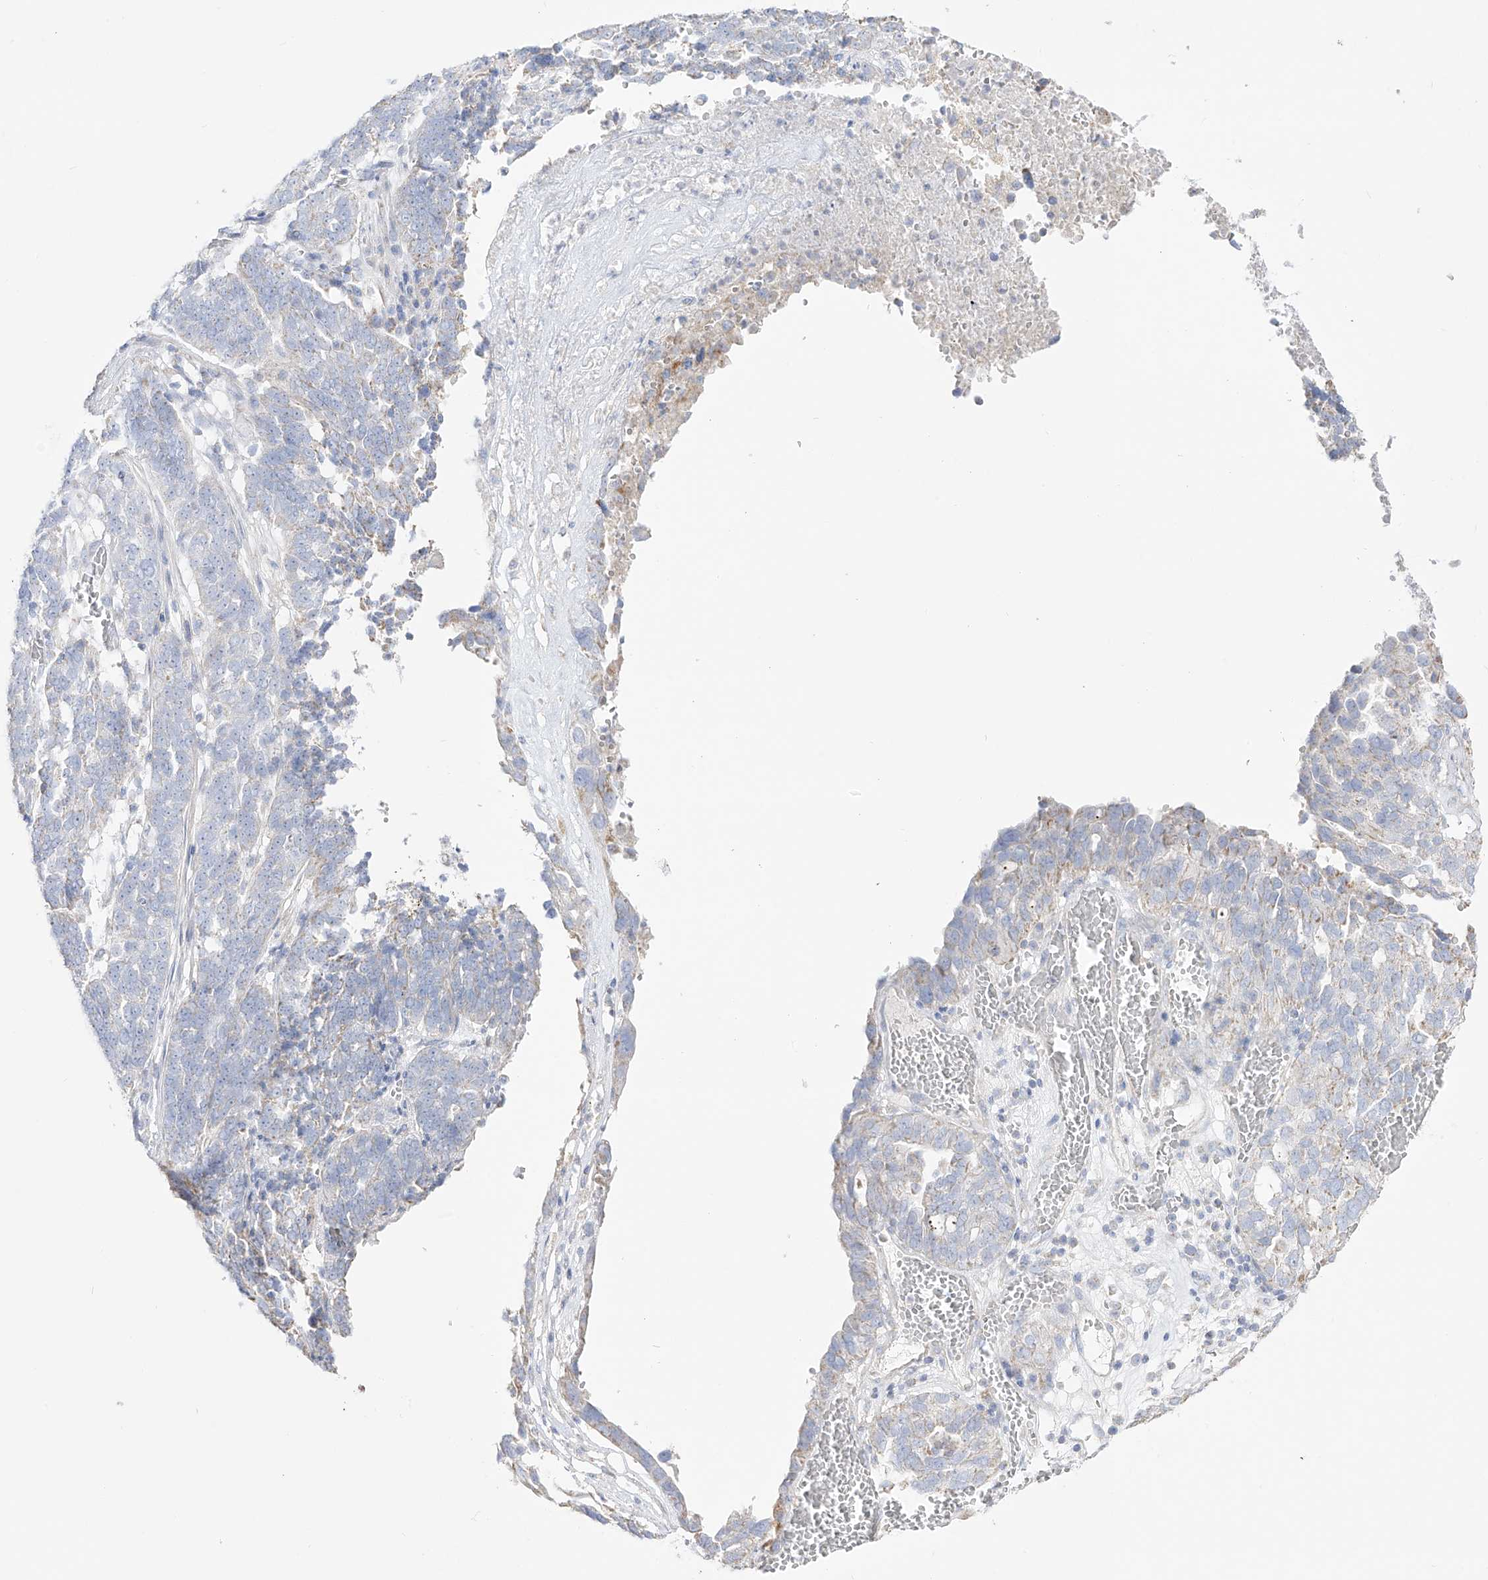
{"staining": {"intensity": "weak", "quantity": "<25%", "location": "cytoplasmic/membranous"}, "tissue": "ovarian cancer", "cell_type": "Tumor cells", "image_type": "cancer", "snomed": [{"axis": "morphology", "description": "Cystadenocarcinoma, serous, NOS"}, {"axis": "topography", "description": "Ovary"}], "caption": "This is an immunohistochemistry (IHC) image of human serous cystadenocarcinoma (ovarian). There is no positivity in tumor cells.", "gene": "RCHY1", "patient": {"sex": "female", "age": 59}}